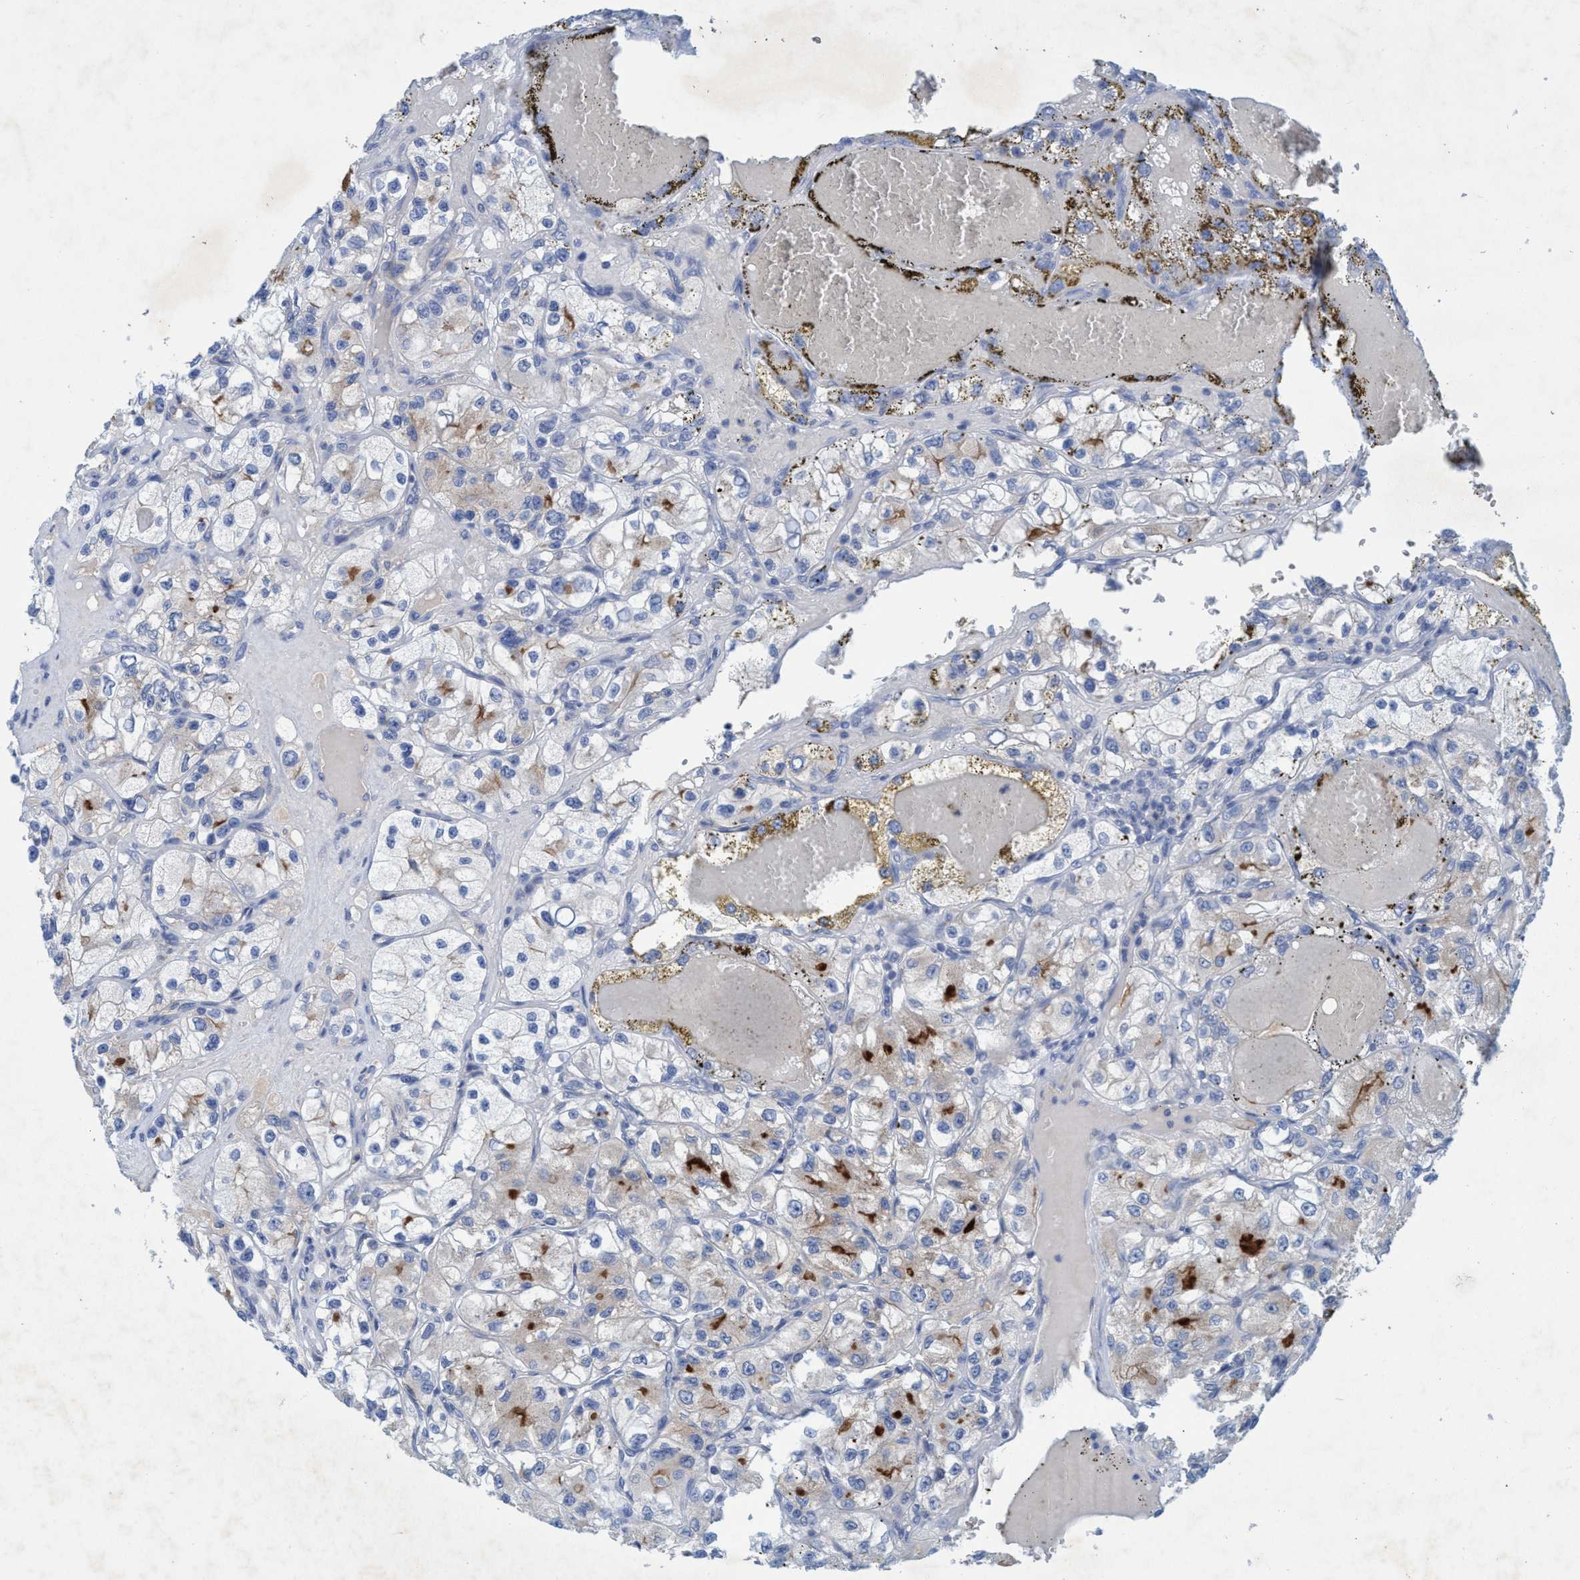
{"staining": {"intensity": "weak", "quantity": "<25%", "location": "cytoplasmic/membranous"}, "tissue": "renal cancer", "cell_type": "Tumor cells", "image_type": "cancer", "snomed": [{"axis": "morphology", "description": "Adenocarcinoma, NOS"}, {"axis": "topography", "description": "Kidney"}], "caption": "Immunohistochemistry of renal cancer displays no staining in tumor cells. The staining was performed using DAB to visualize the protein expression in brown, while the nuclei were stained in blue with hematoxylin (Magnification: 20x).", "gene": "GULP1", "patient": {"sex": "female", "age": 57}}